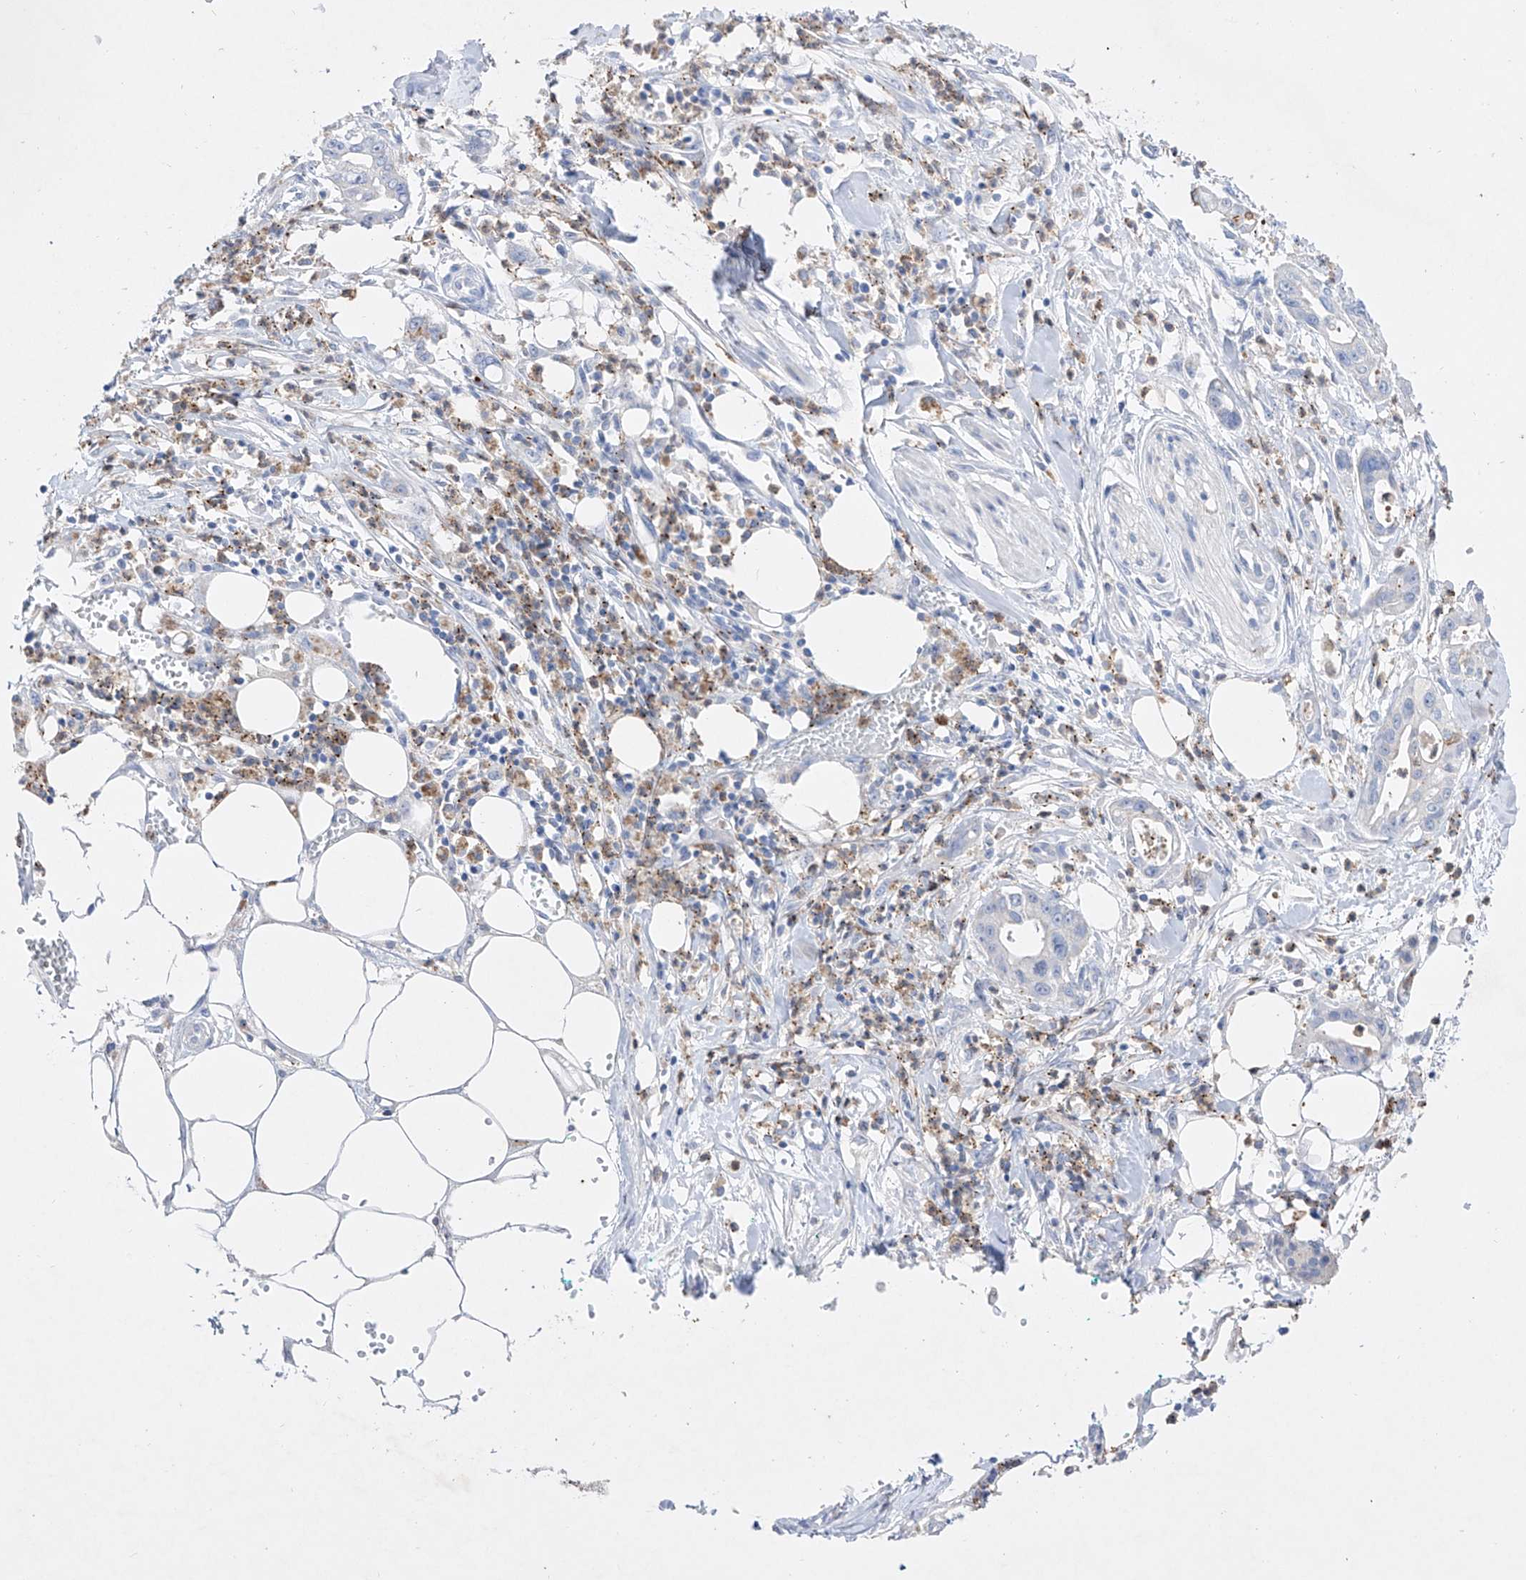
{"staining": {"intensity": "negative", "quantity": "none", "location": "none"}, "tissue": "pancreatic cancer", "cell_type": "Tumor cells", "image_type": "cancer", "snomed": [{"axis": "morphology", "description": "Adenocarcinoma, NOS"}, {"axis": "topography", "description": "Pancreas"}], "caption": "There is no significant staining in tumor cells of adenocarcinoma (pancreatic).", "gene": "TM7SF2", "patient": {"sex": "male", "age": 68}}